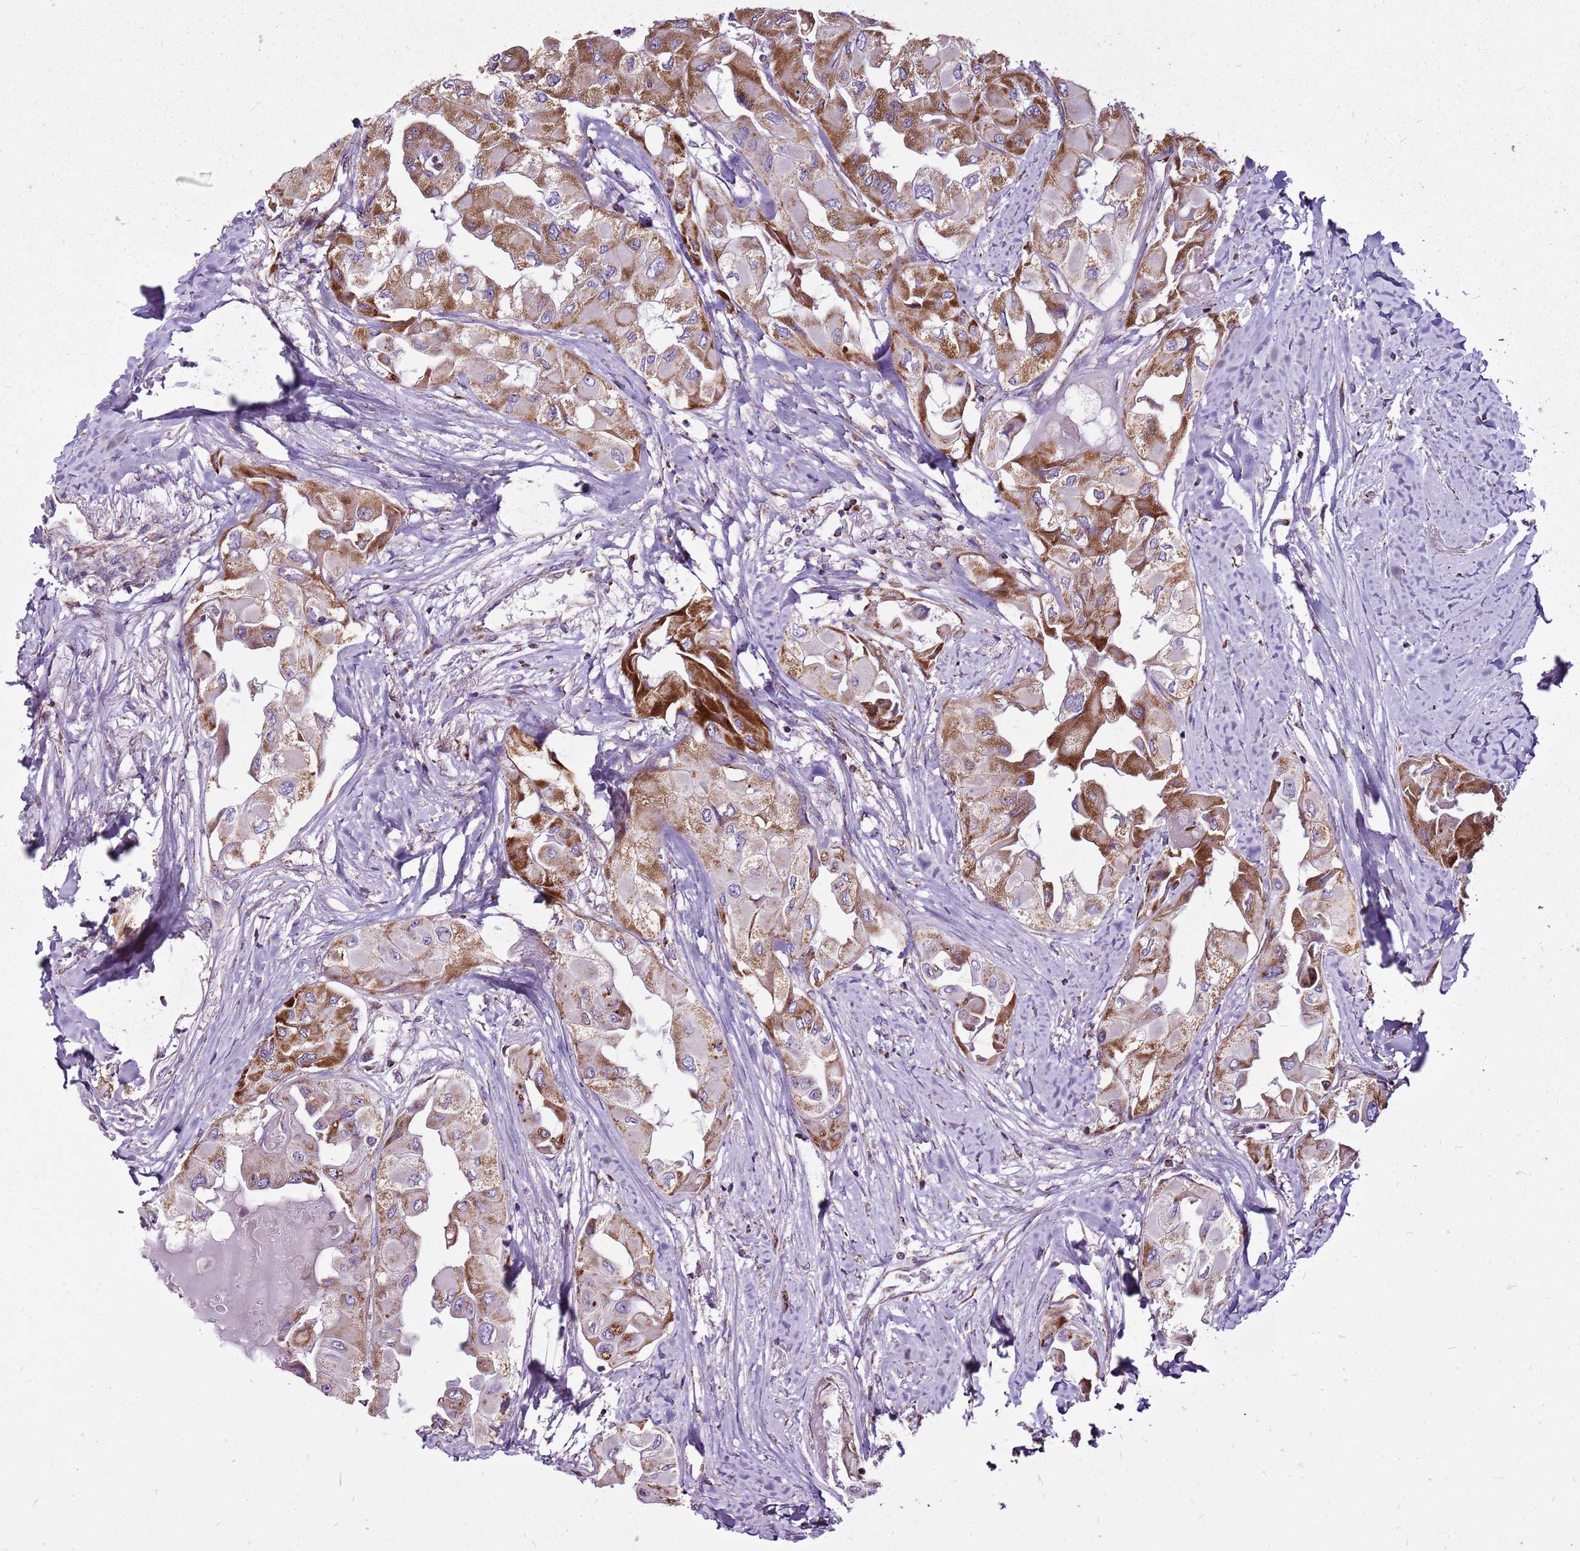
{"staining": {"intensity": "strong", "quantity": ">75%", "location": "cytoplasmic/membranous"}, "tissue": "thyroid cancer", "cell_type": "Tumor cells", "image_type": "cancer", "snomed": [{"axis": "morphology", "description": "Normal tissue, NOS"}, {"axis": "morphology", "description": "Papillary adenocarcinoma, NOS"}, {"axis": "topography", "description": "Thyroid gland"}], "caption": "Thyroid cancer (papillary adenocarcinoma) tissue shows strong cytoplasmic/membranous expression in approximately >75% of tumor cells The protein is stained brown, and the nuclei are stained in blue (DAB (3,3'-diaminobenzidine) IHC with brightfield microscopy, high magnification).", "gene": "GCDH", "patient": {"sex": "female", "age": 59}}